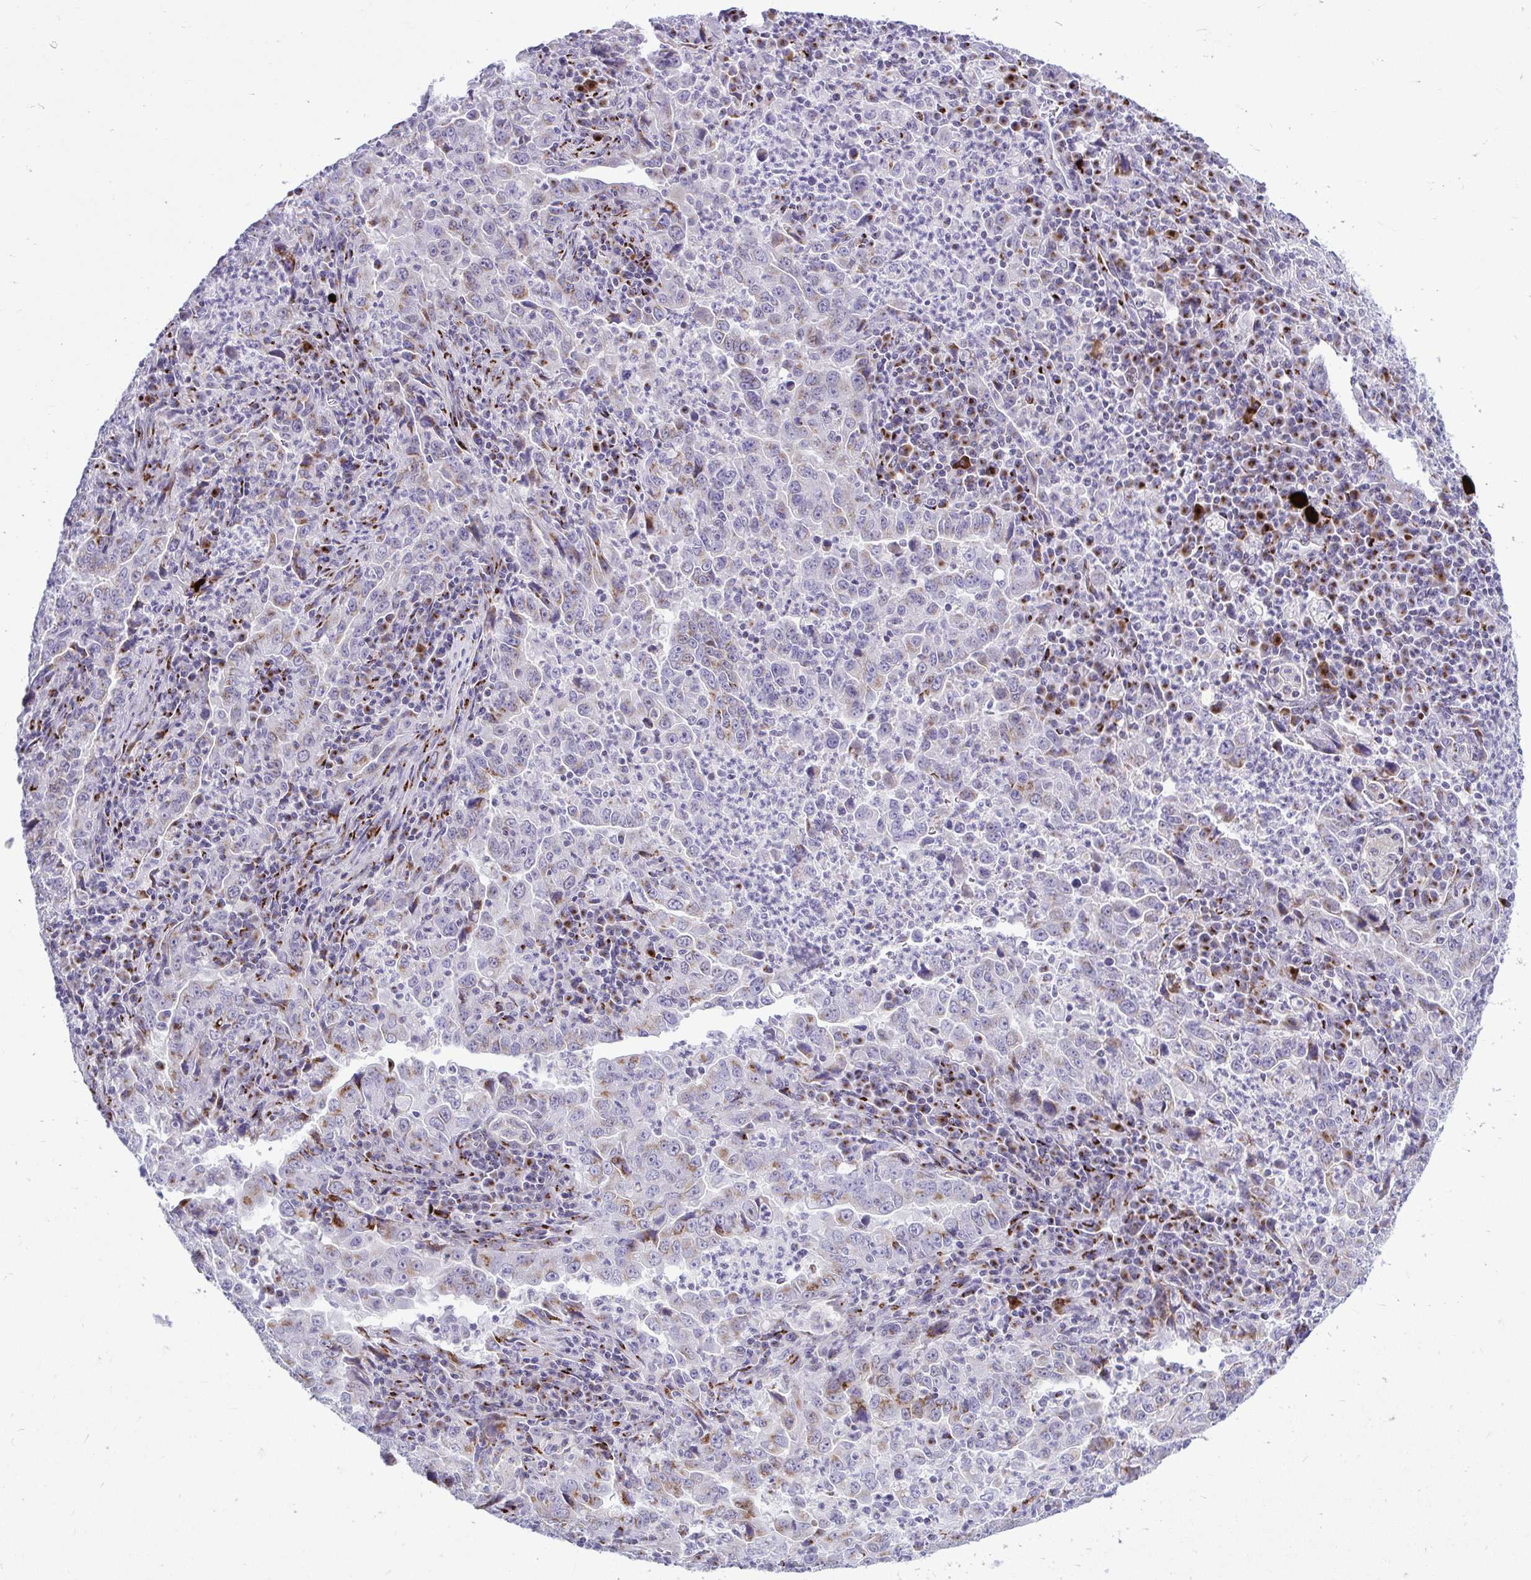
{"staining": {"intensity": "moderate", "quantity": "<25%", "location": "cytoplasmic/membranous"}, "tissue": "lung cancer", "cell_type": "Tumor cells", "image_type": "cancer", "snomed": [{"axis": "morphology", "description": "Adenocarcinoma, NOS"}, {"axis": "topography", "description": "Lung"}], "caption": "Protein analysis of lung adenocarcinoma tissue exhibits moderate cytoplasmic/membranous staining in approximately <25% of tumor cells. The protein of interest is stained brown, and the nuclei are stained in blue (DAB (3,3'-diaminobenzidine) IHC with brightfield microscopy, high magnification).", "gene": "DTX4", "patient": {"sex": "male", "age": 67}}